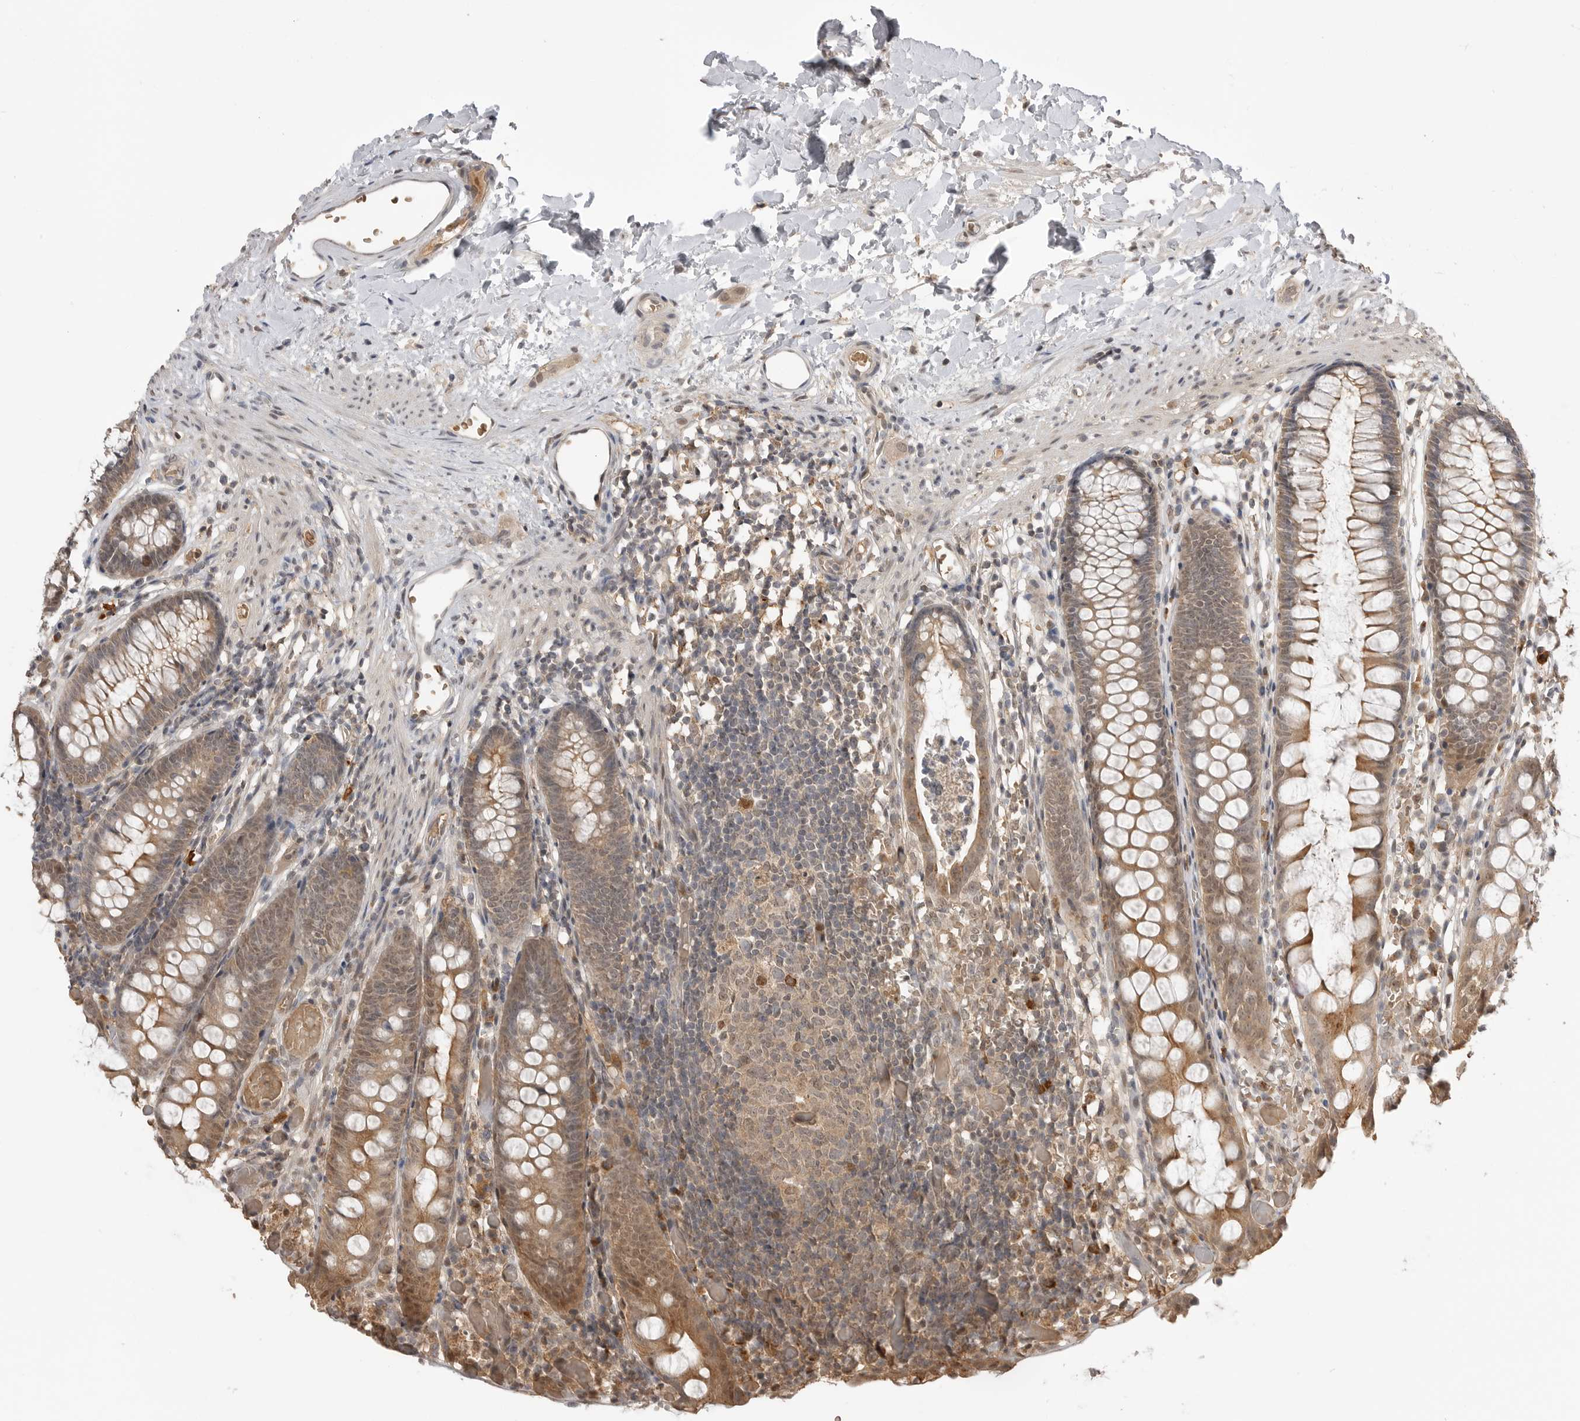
{"staining": {"intensity": "weak", "quantity": ">75%", "location": "cytoplasmic/membranous,nuclear"}, "tissue": "colon", "cell_type": "Endothelial cells", "image_type": "normal", "snomed": [{"axis": "morphology", "description": "Normal tissue, NOS"}, {"axis": "topography", "description": "Colon"}], "caption": "This is a histology image of IHC staining of benign colon, which shows weak positivity in the cytoplasmic/membranous,nuclear of endothelial cells.", "gene": "ASPSCR1", "patient": {"sex": "male", "age": 14}}